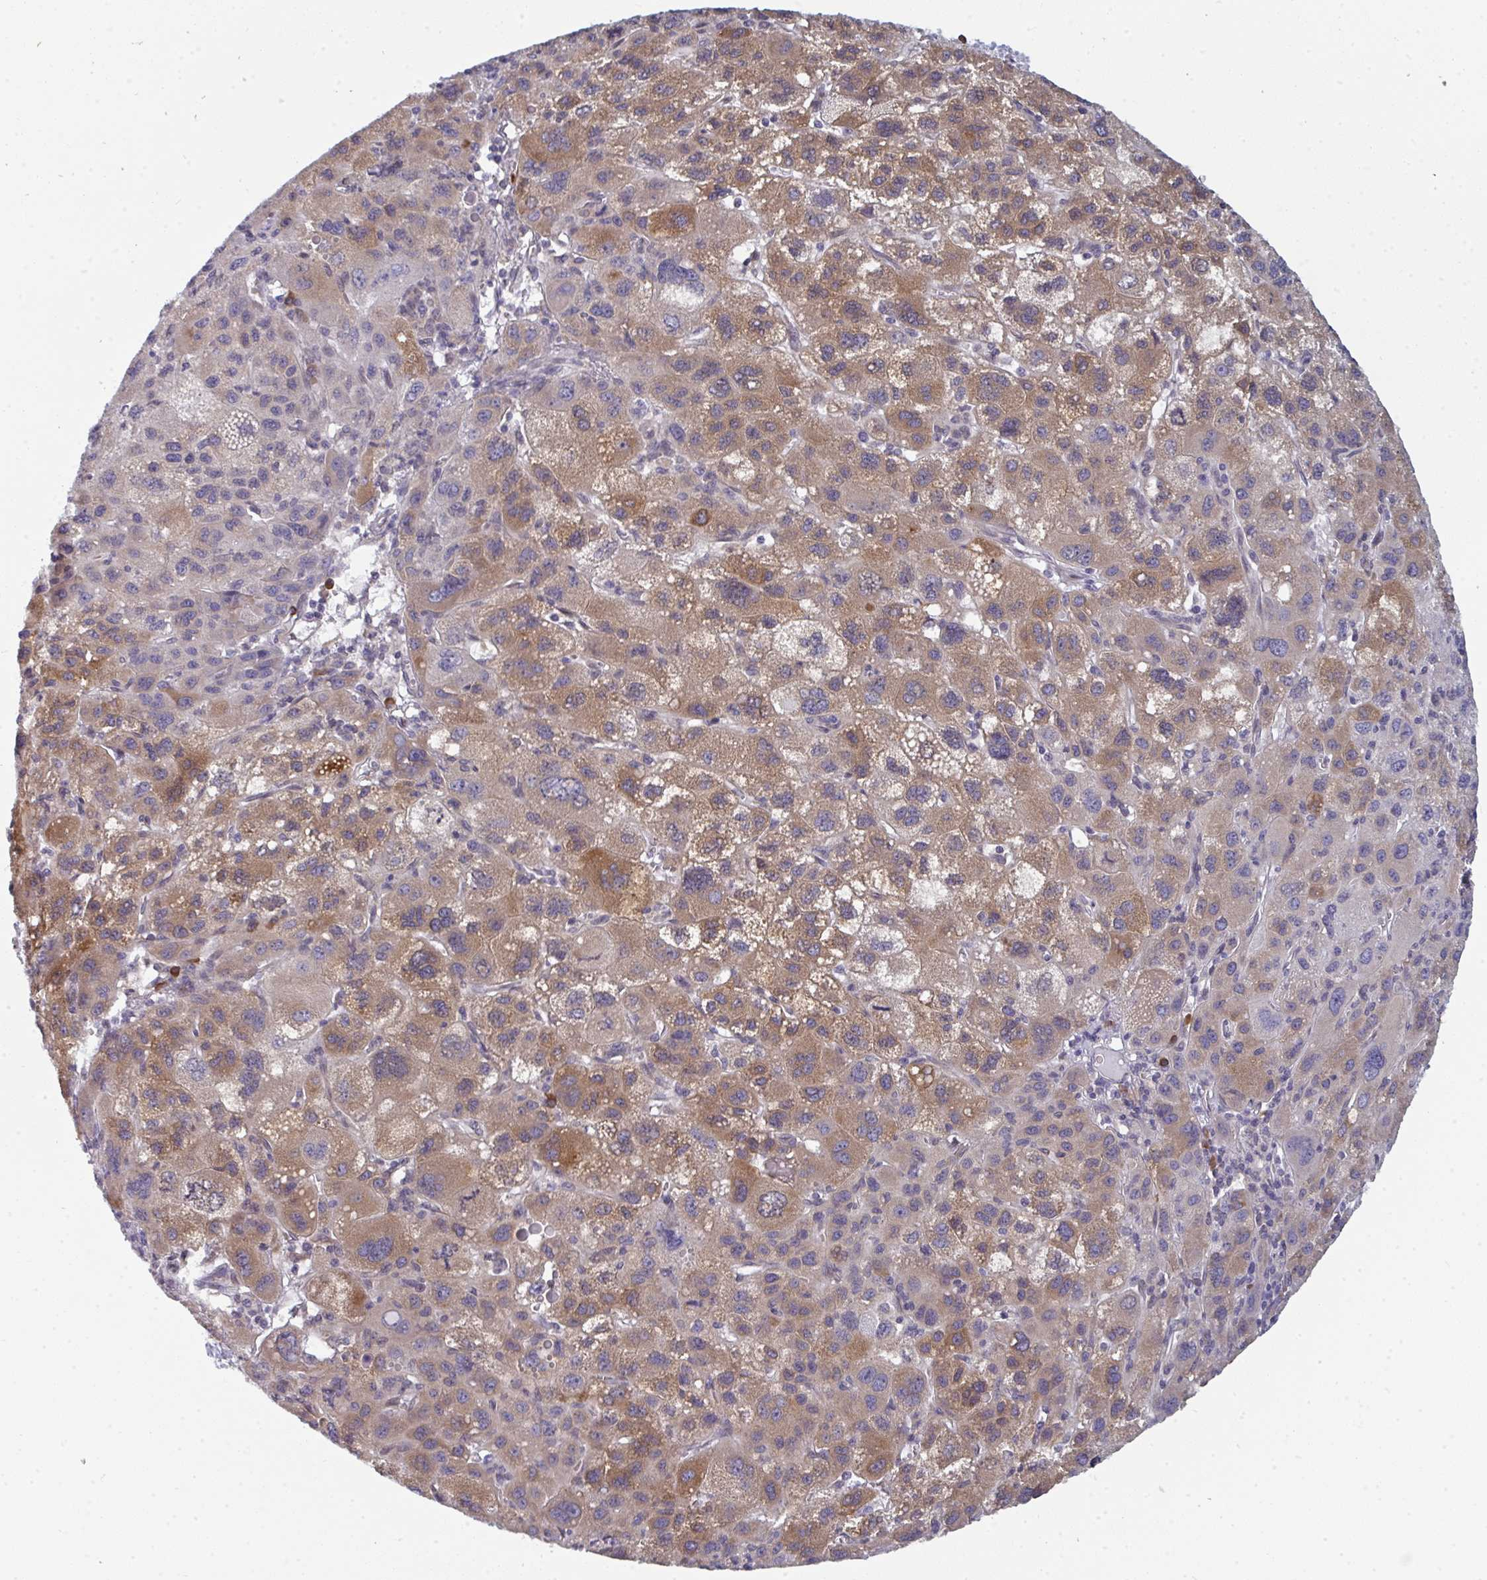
{"staining": {"intensity": "moderate", "quantity": "25%-75%", "location": "cytoplasmic/membranous"}, "tissue": "liver cancer", "cell_type": "Tumor cells", "image_type": "cancer", "snomed": [{"axis": "morphology", "description": "Carcinoma, Hepatocellular, NOS"}, {"axis": "topography", "description": "Liver"}], "caption": "A brown stain labels moderate cytoplasmic/membranous staining of a protein in human liver cancer (hepatocellular carcinoma) tumor cells. (brown staining indicates protein expression, while blue staining denotes nuclei).", "gene": "LYSMD4", "patient": {"sex": "female", "age": 77}}